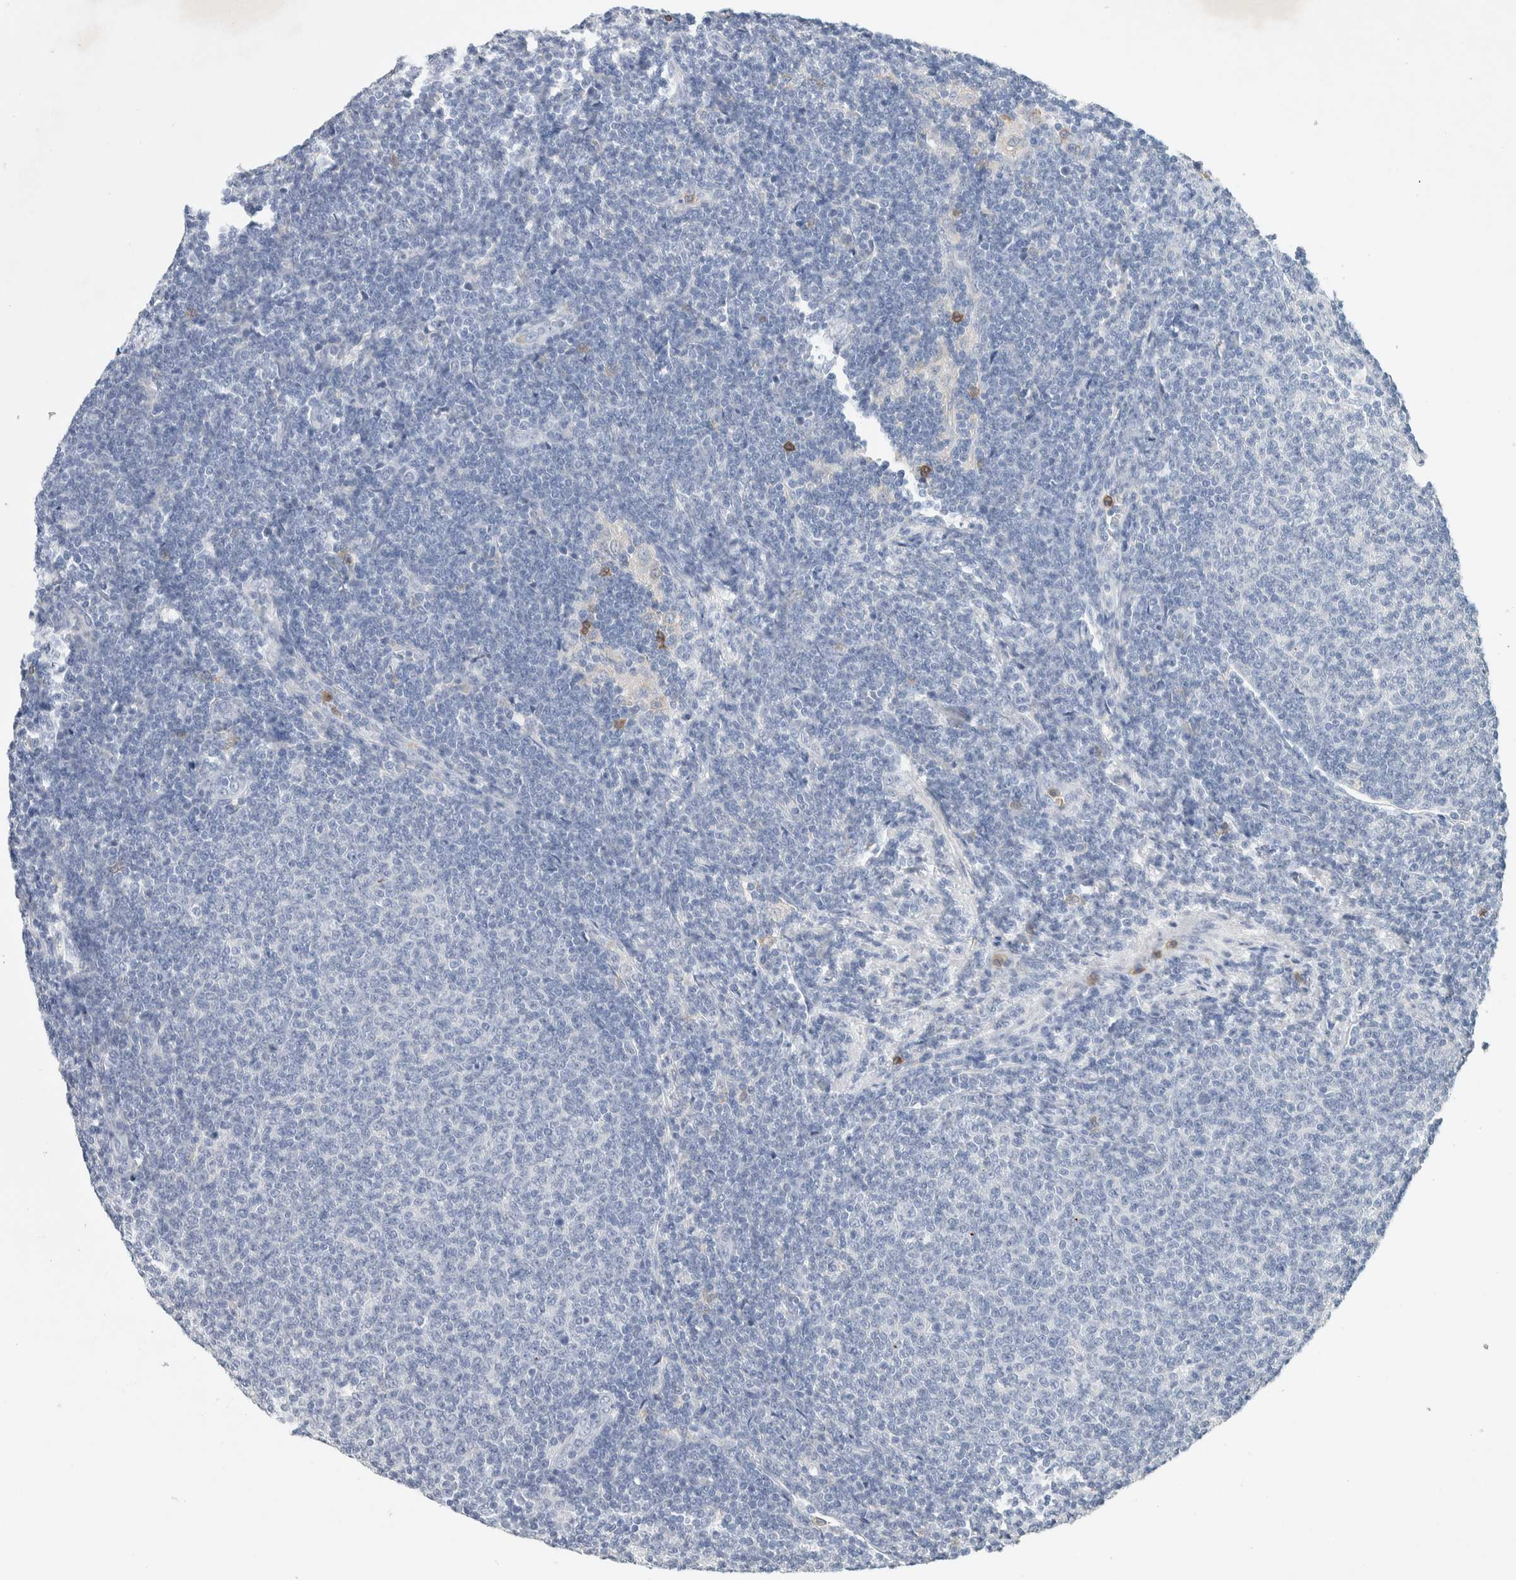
{"staining": {"intensity": "negative", "quantity": "none", "location": "none"}, "tissue": "lymphoma", "cell_type": "Tumor cells", "image_type": "cancer", "snomed": [{"axis": "morphology", "description": "Malignant lymphoma, non-Hodgkin's type, Low grade"}, {"axis": "topography", "description": "Lymph node"}], "caption": "Lymphoma was stained to show a protein in brown. There is no significant positivity in tumor cells. Nuclei are stained in blue.", "gene": "NCF2", "patient": {"sex": "male", "age": 66}}